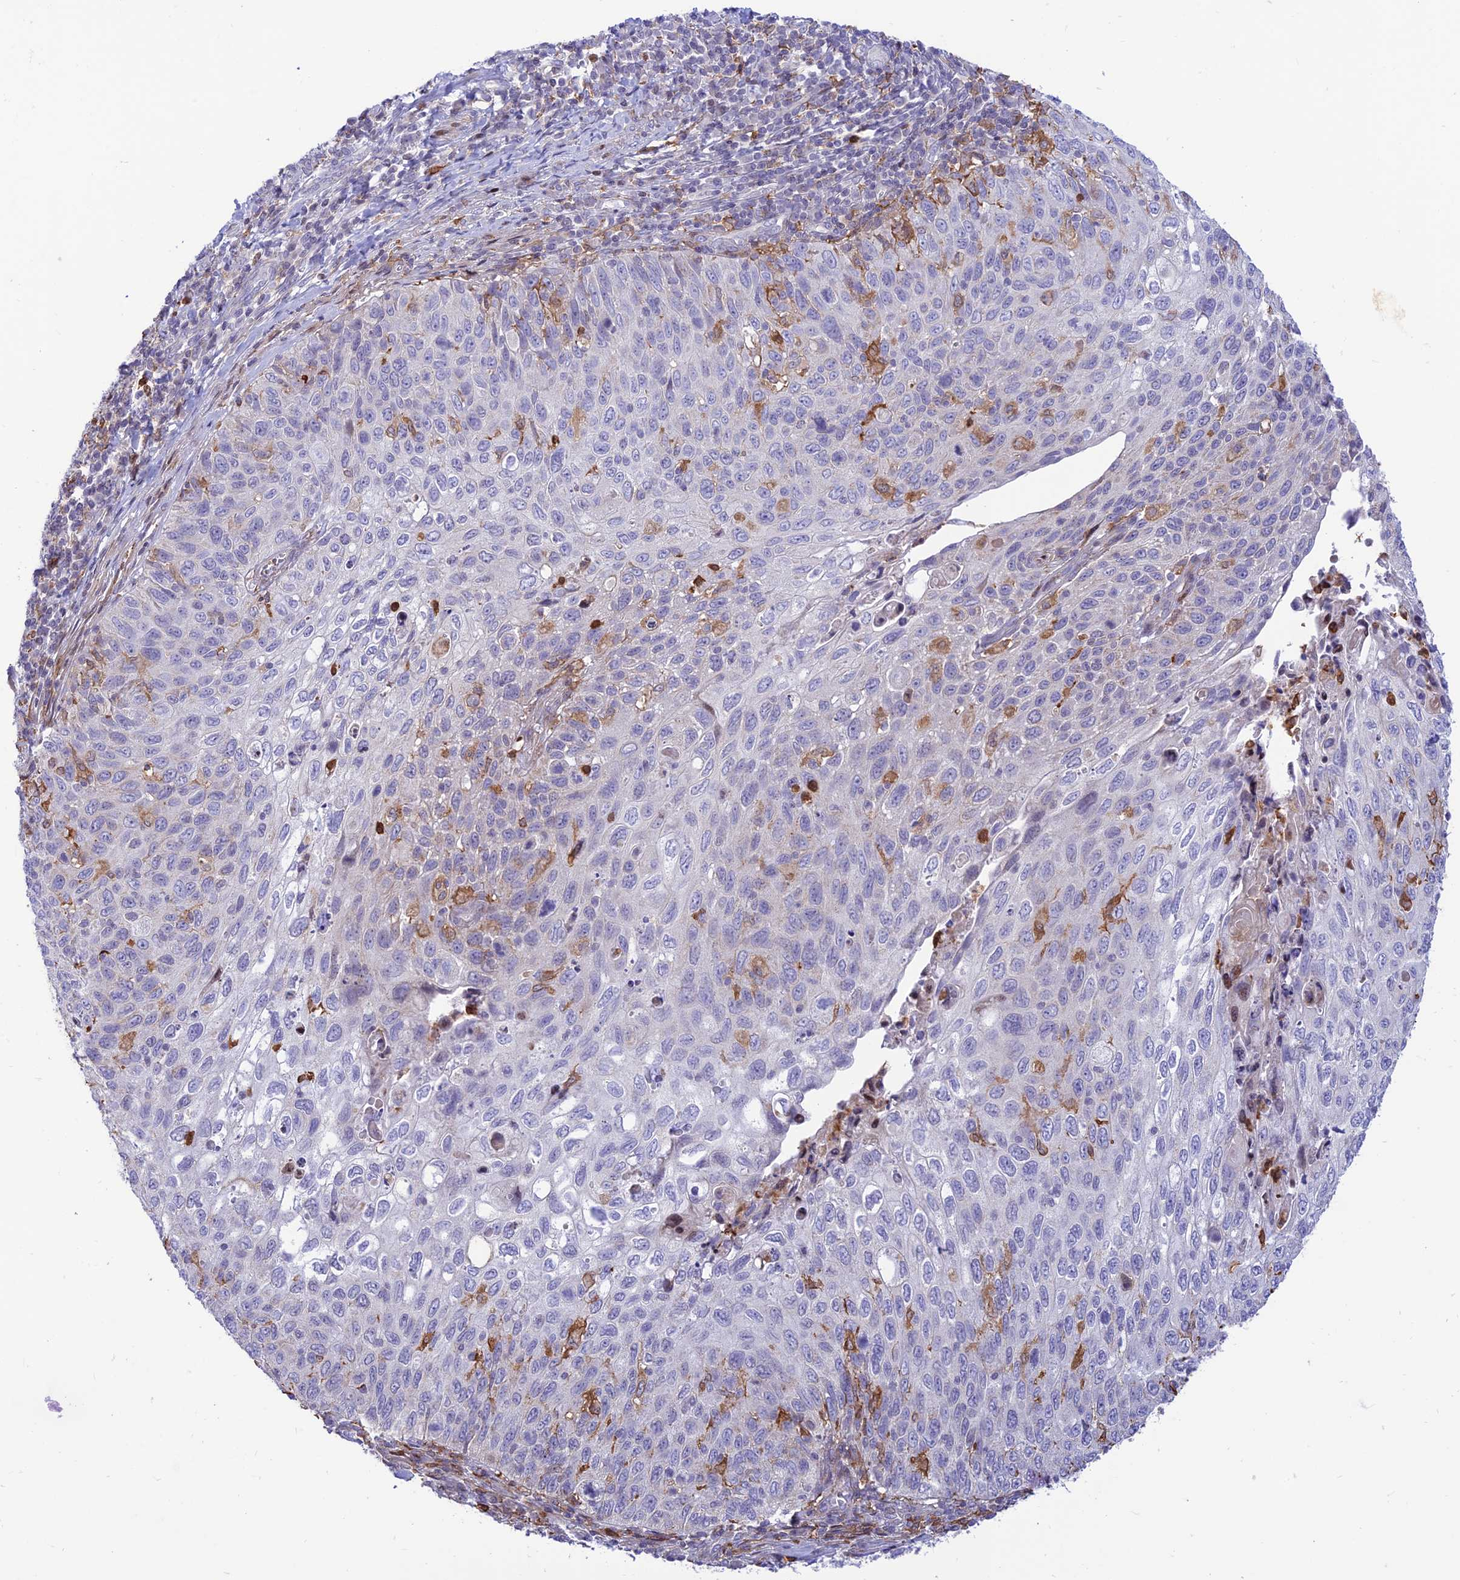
{"staining": {"intensity": "negative", "quantity": "none", "location": "none"}, "tissue": "cervical cancer", "cell_type": "Tumor cells", "image_type": "cancer", "snomed": [{"axis": "morphology", "description": "Squamous cell carcinoma, NOS"}, {"axis": "topography", "description": "Cervix"}], "caption": "This is an immunohistochemistry histopathology image of squamous cell carcinoma (cervical). There is no positivity in tumor cells.", "gene": "FAM186B", "patient": {"sex": "female", "age": 70}}